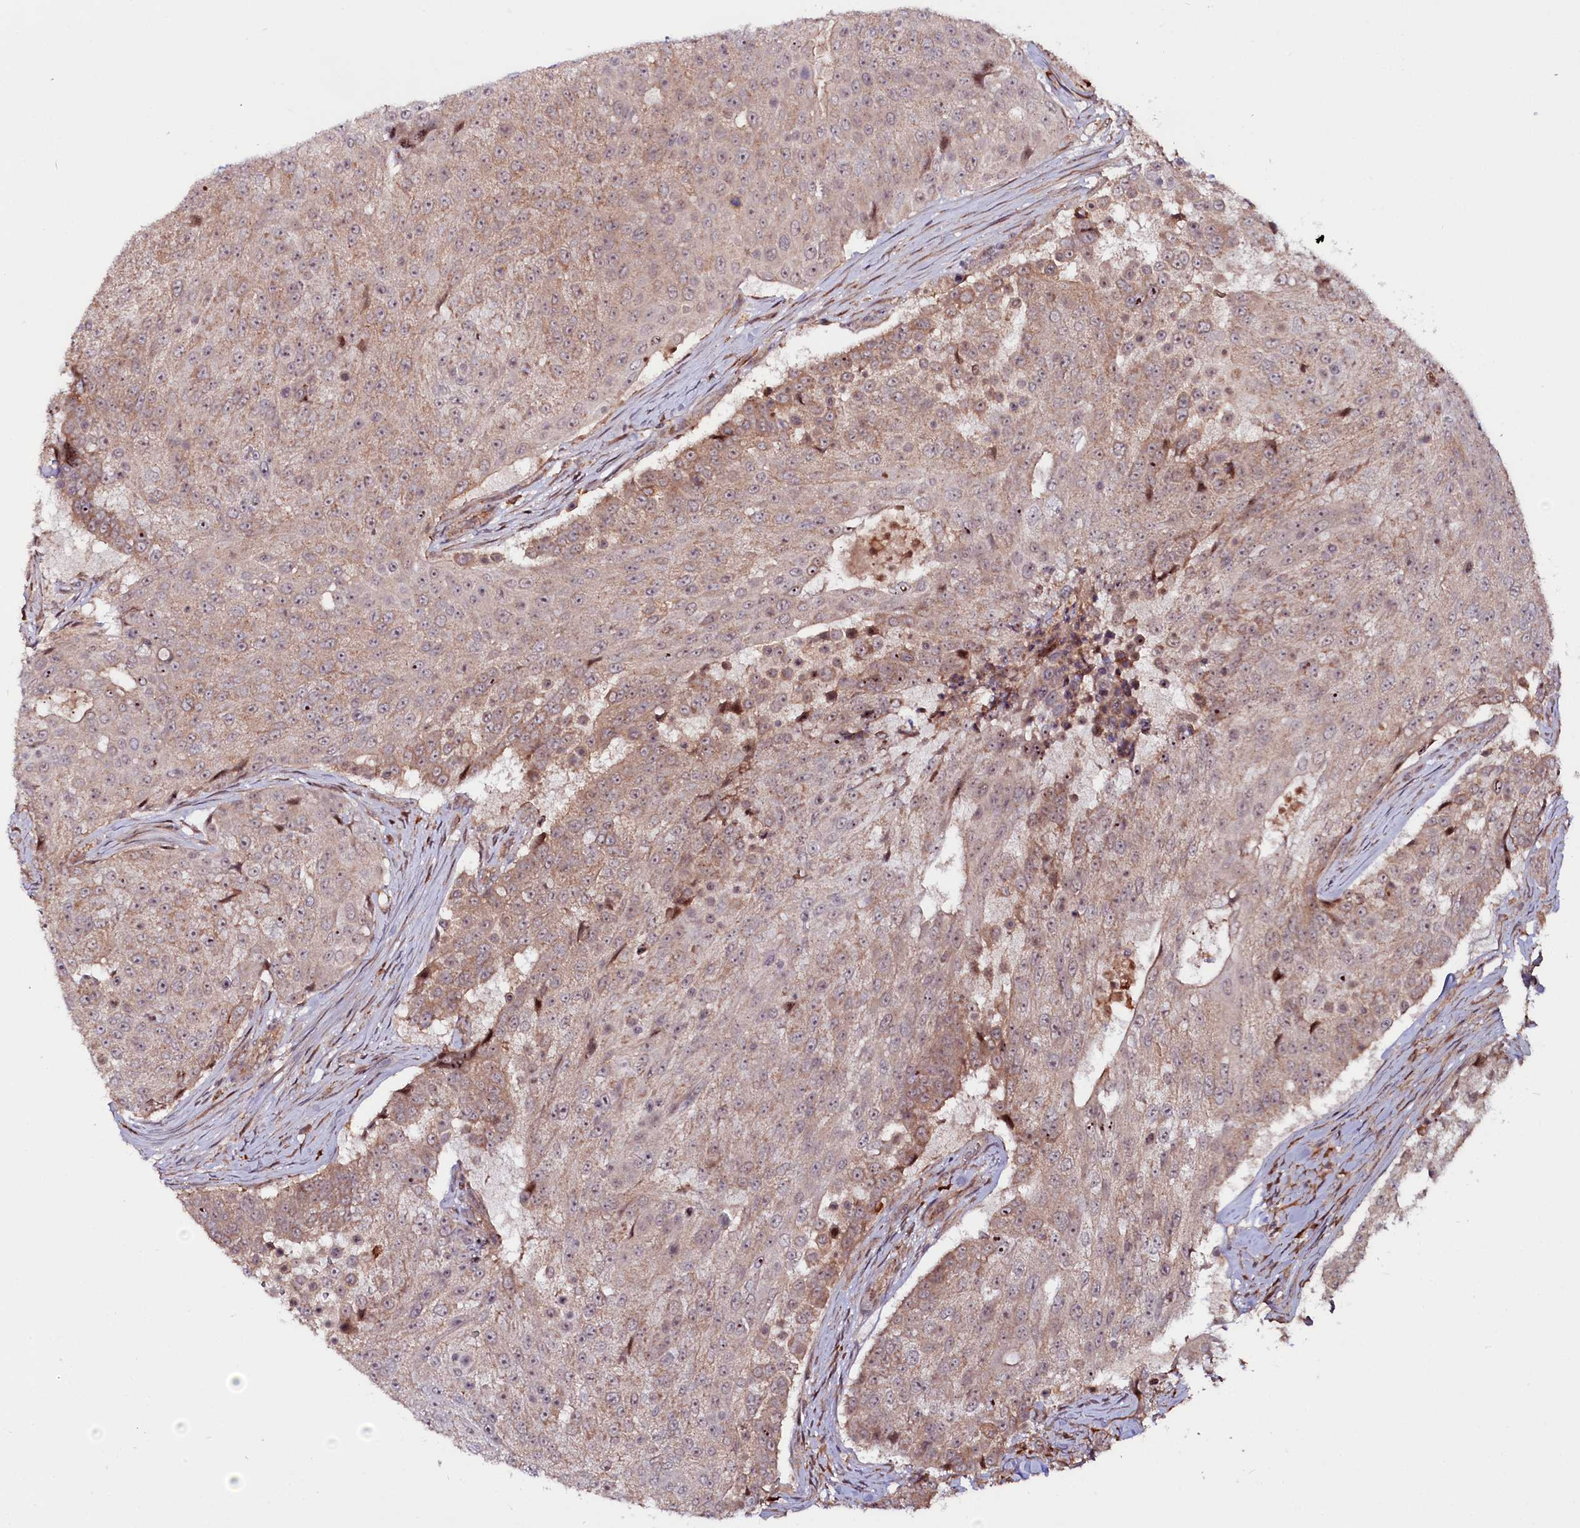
{"staining": {"intensity": "weak", "quantity": "25%-75%", "location": "cytoplasmic/membranous"}, "tissue": "urothelial cancer", "cell_type": "Tumor cells", "image_type": "cancer", "snomed": [{"axis": "morphology", "description": "Urothelial carcinoma, High grade"}, {"axis": "topography", "description": "Urinary bladder"}], "caption": "Urothelial cancer stained with immunohistochemistry (IHC) demonstrates weak cytoplasmic/membranous positivity in about 25%-75% of tumor cells.", "gene": "NEDD1", "patient": {"sex": "female", "age": 63}}